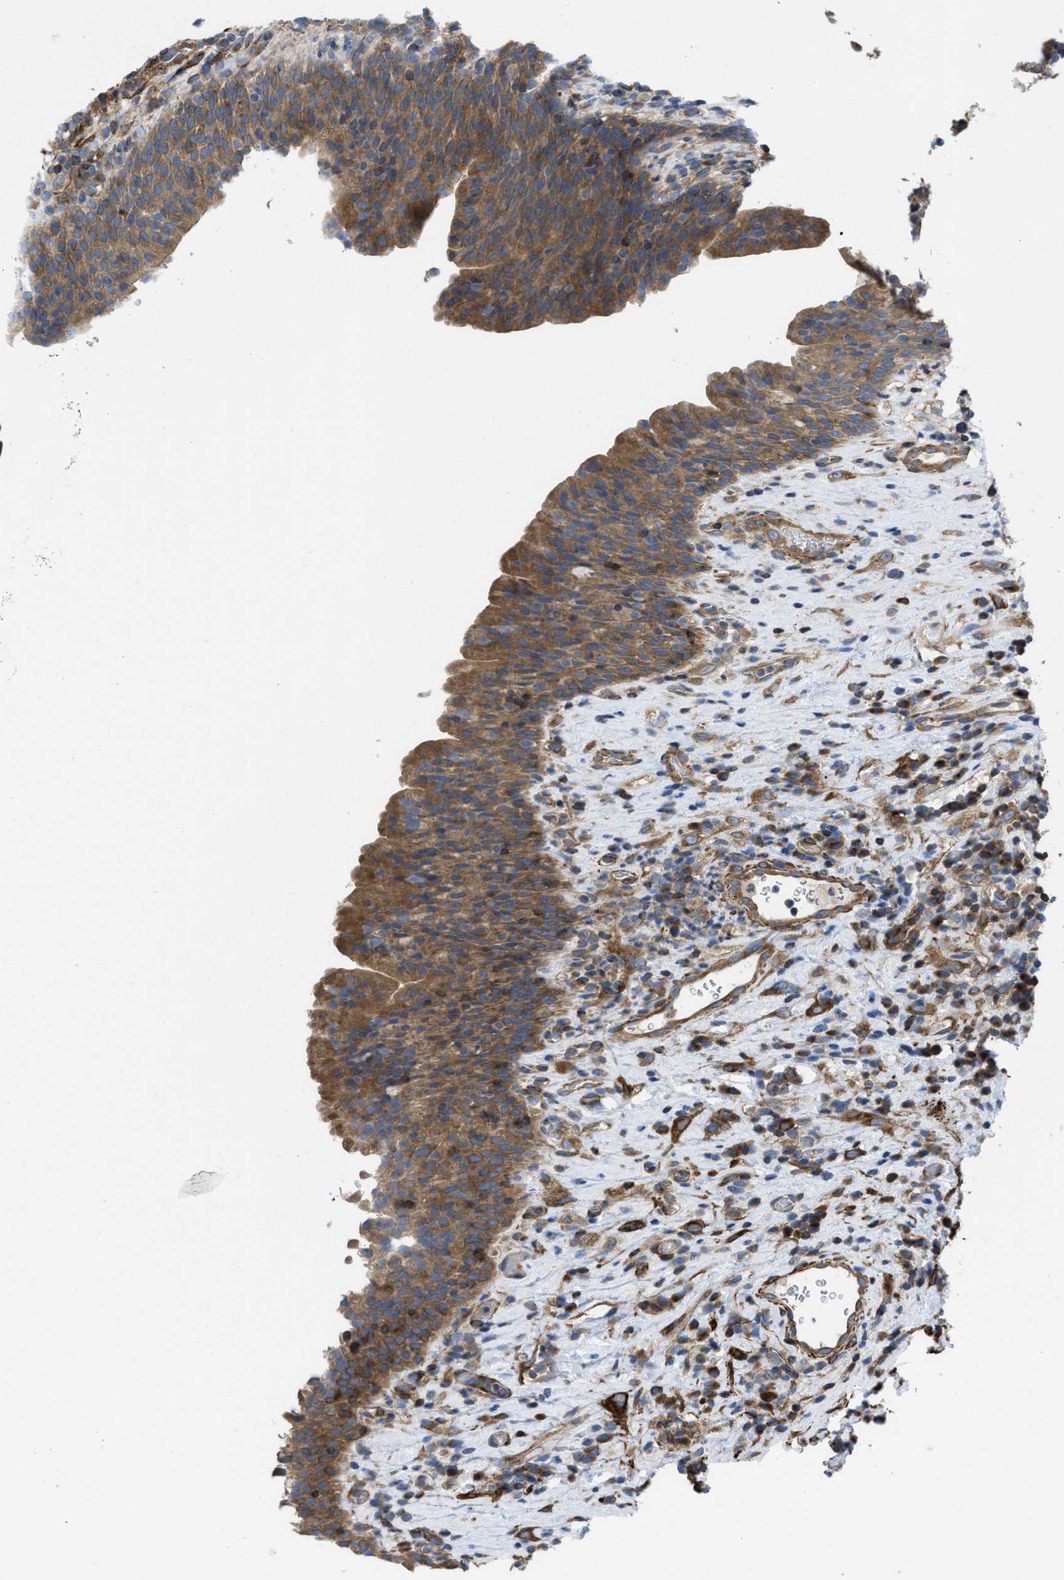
{"staining": {"intensity": "moderate", "quantity": ">75%", "location": "cytoplasmic/membranous"}, "tissue": "urothelial cancer", "cell_type": "Tumor cells", "image_type": "cancer", "snomed": [{"axis": "morphology", "description": "Urothelial carcinoma, Low grade"}, {"axis": "topography", "description": "Urinary bladder"}], "caption": "Brown immunohistochemical staining in urothelial cancer exhibits moderate cytoplasmic/membranous expression in approximately >75% of tumor cells.", "gene": "CHKB", "patient": {"sex": "female", "age": 75}}